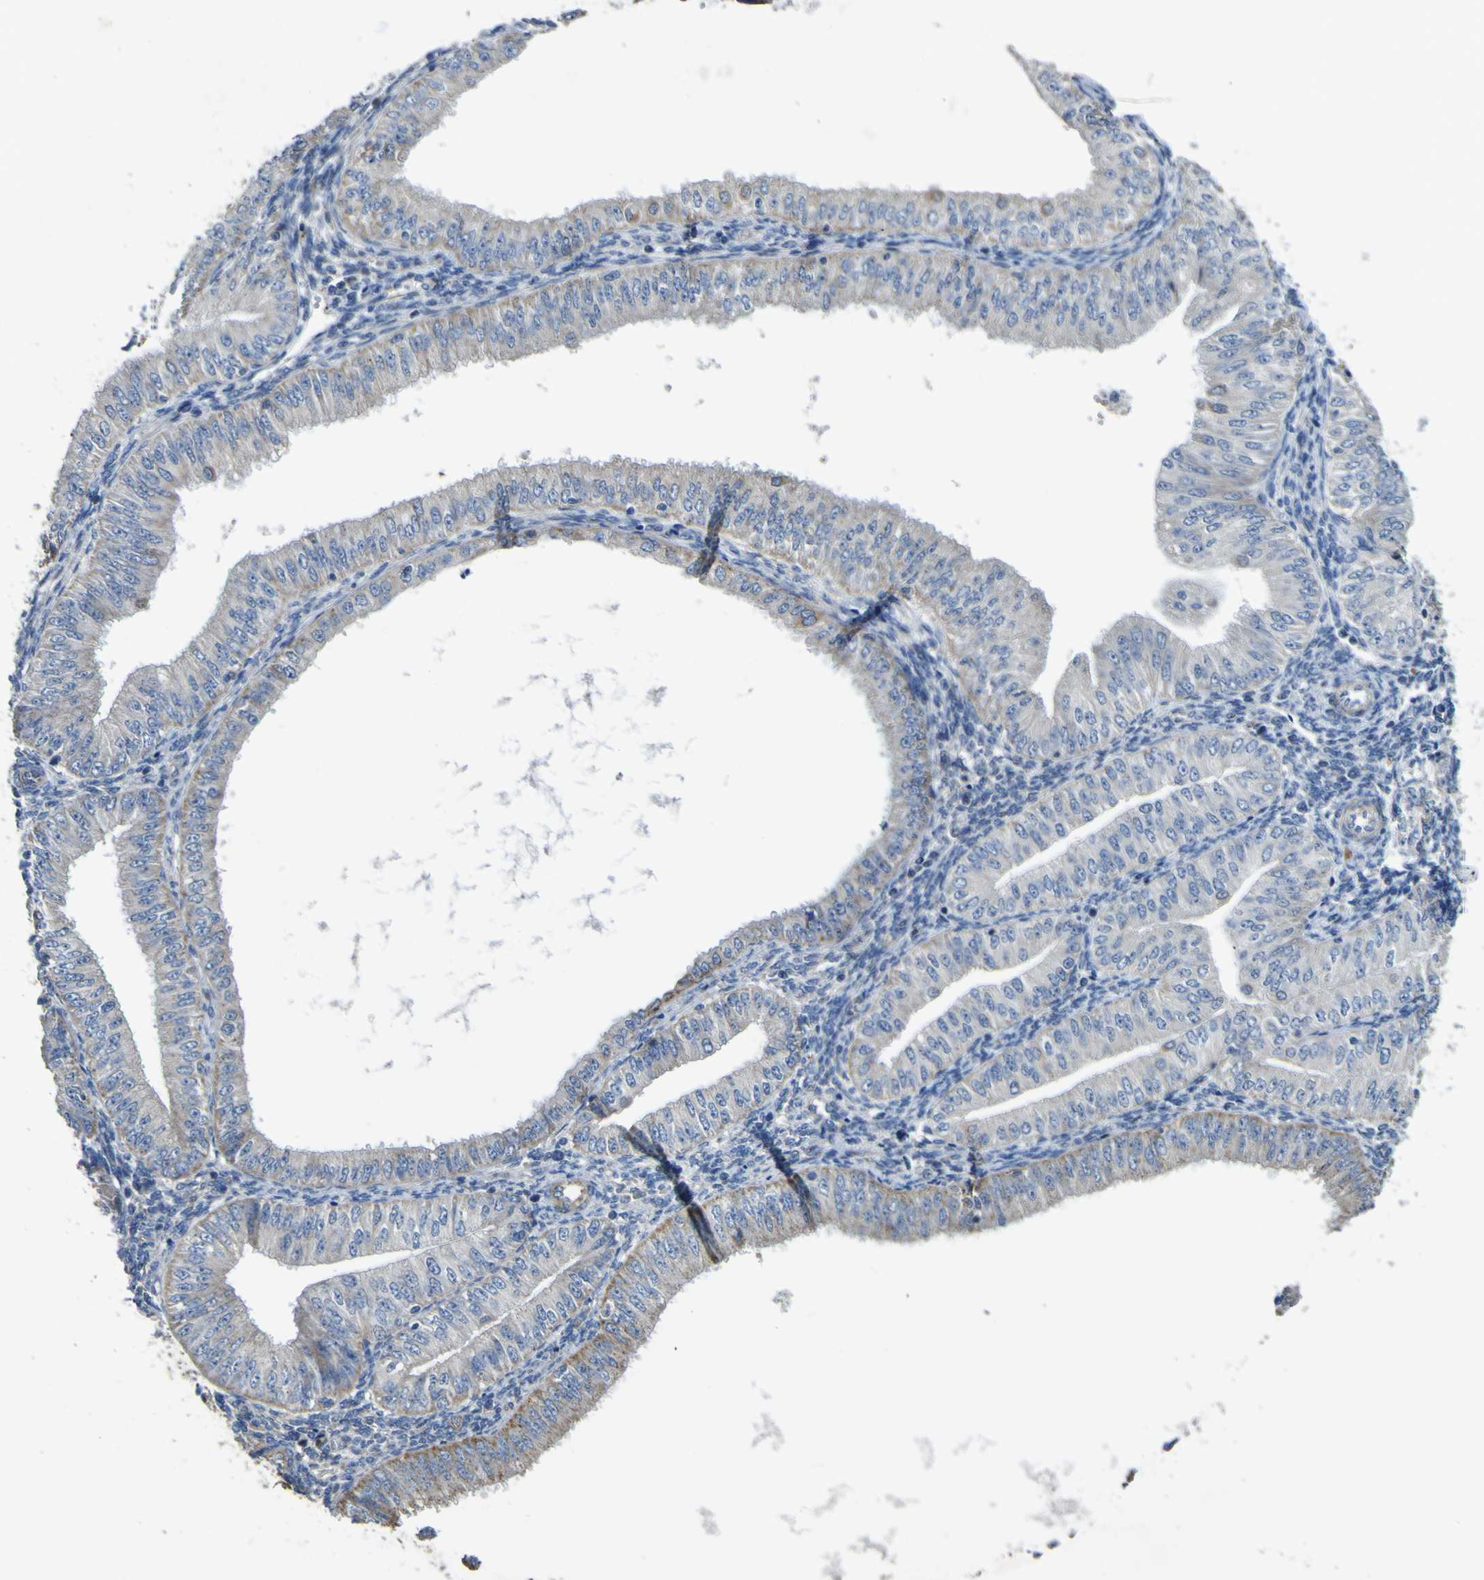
{"staining": {"intensity": "weak", "quantity": "<25%", "location": "cytoplasmic/membranous"}, "tissue": "endometrial cancer", "cell_type": "Tumor cells", "image_type": "cancer", "snomed": [{"axis": "morphology", "description": "Normal tissue, NOS"}, {"axis": "morphology", "description": "Adenocarcinoma, NOS"}, {"axis": "topography", "description": "Endometrium"}], "caption": "High magnification brightfield microscopy of endometrial cancer (adenocarcinoma) stained with DAB (3,3'-diaminobenzidine) (brown) and counterstained with hematoxylin (blue): tumor cells show no significant staining.", "gene": "ALDH18A1", "patient": {"sex": "female", "age": 53}}